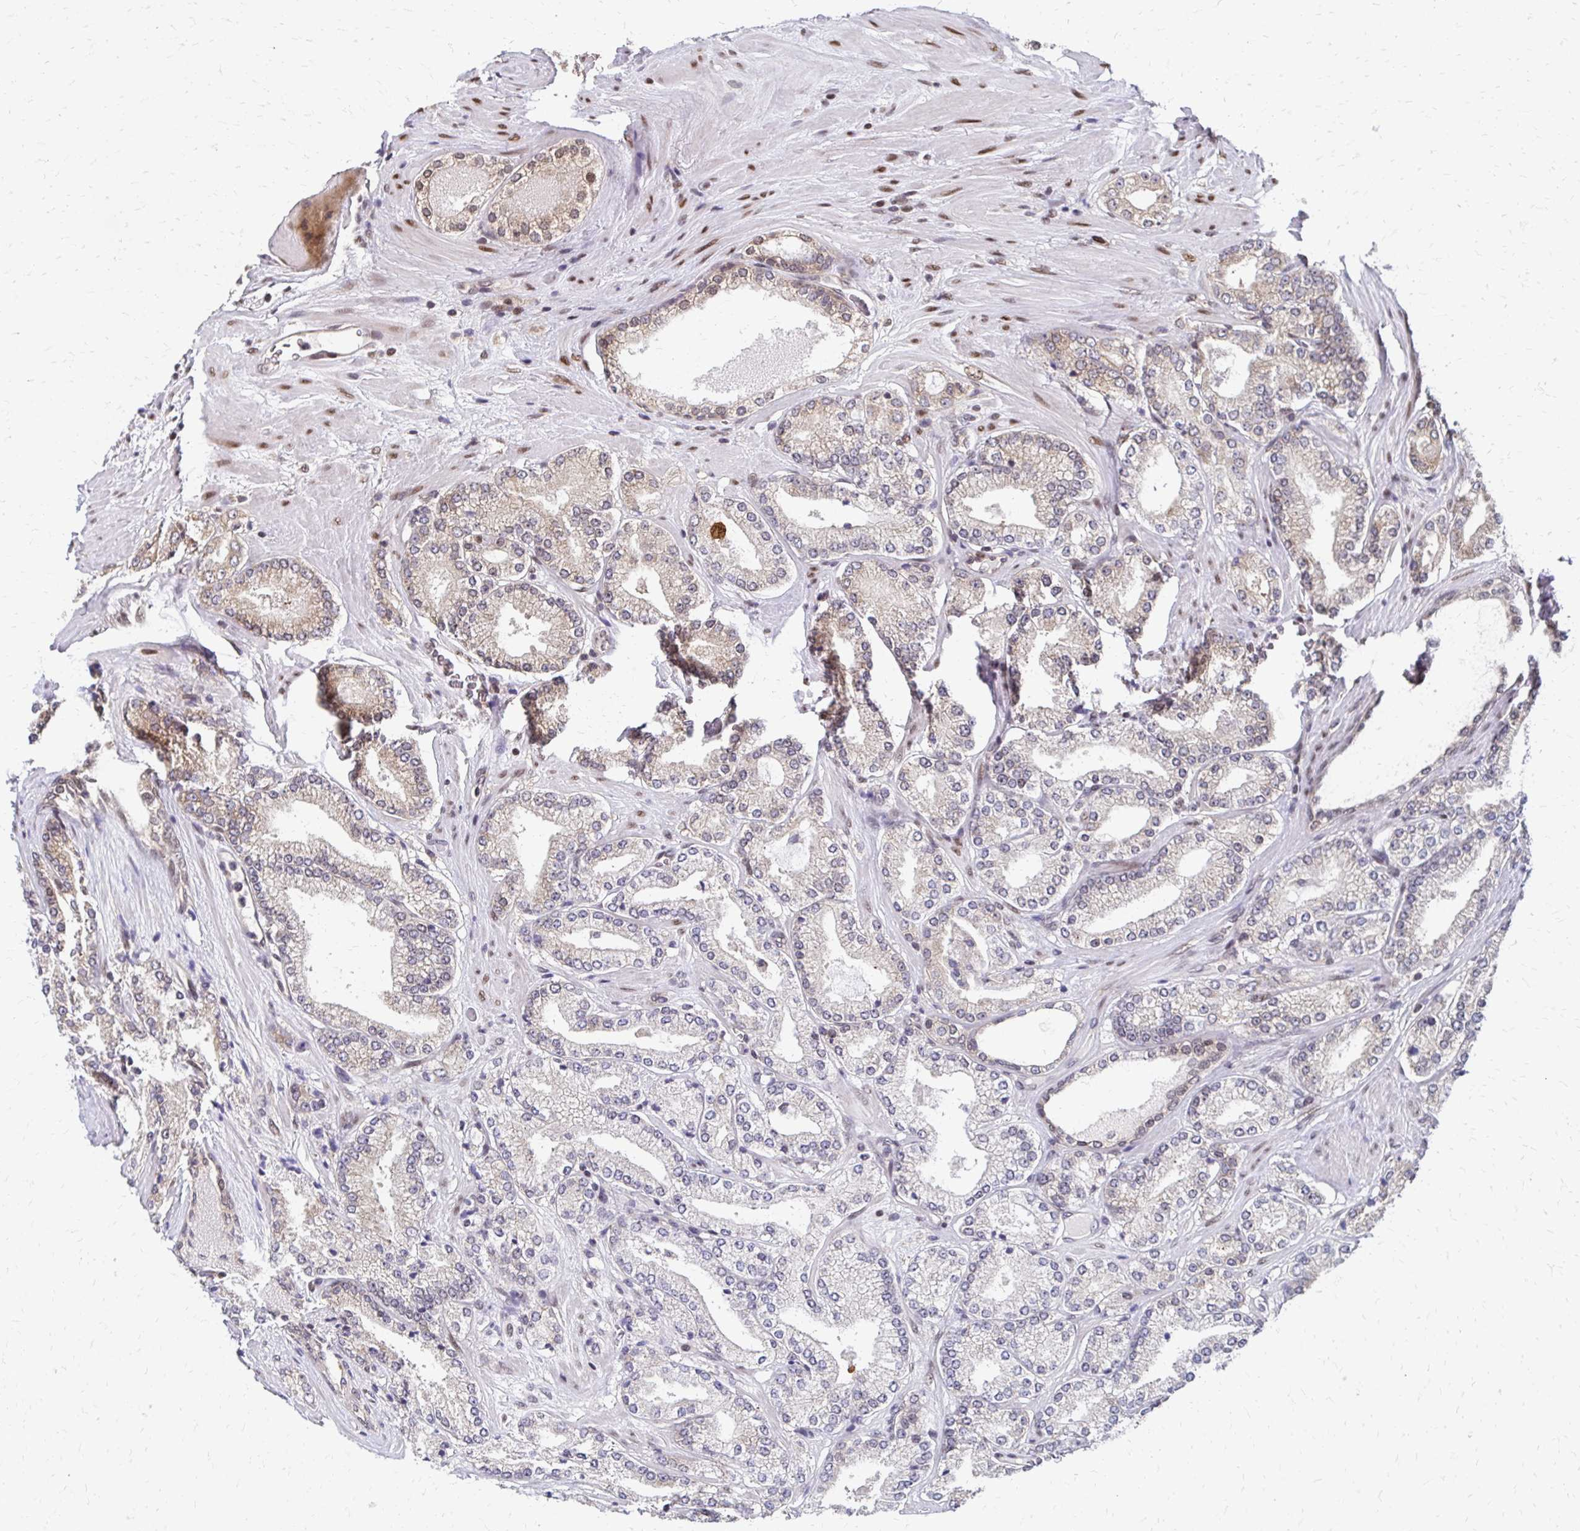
{"staining": {"intensity": "negative", "quantity": "none", "location": "none"}, "tissue": "prostate cancer", "cell_type": "Tumor cells", "image_type": "cancer", "snomed": [{"axis": "morphology", "description": "Adenocarcinoma, High grade"}, {"axis": "topography", "description": "Prostate"}], "caption": "This is a image of IHC staining of prostate cancer, which shows no expression in tumor cells.", "gene": "CBX7", "patient": {"sex": "male", "age": 63}}